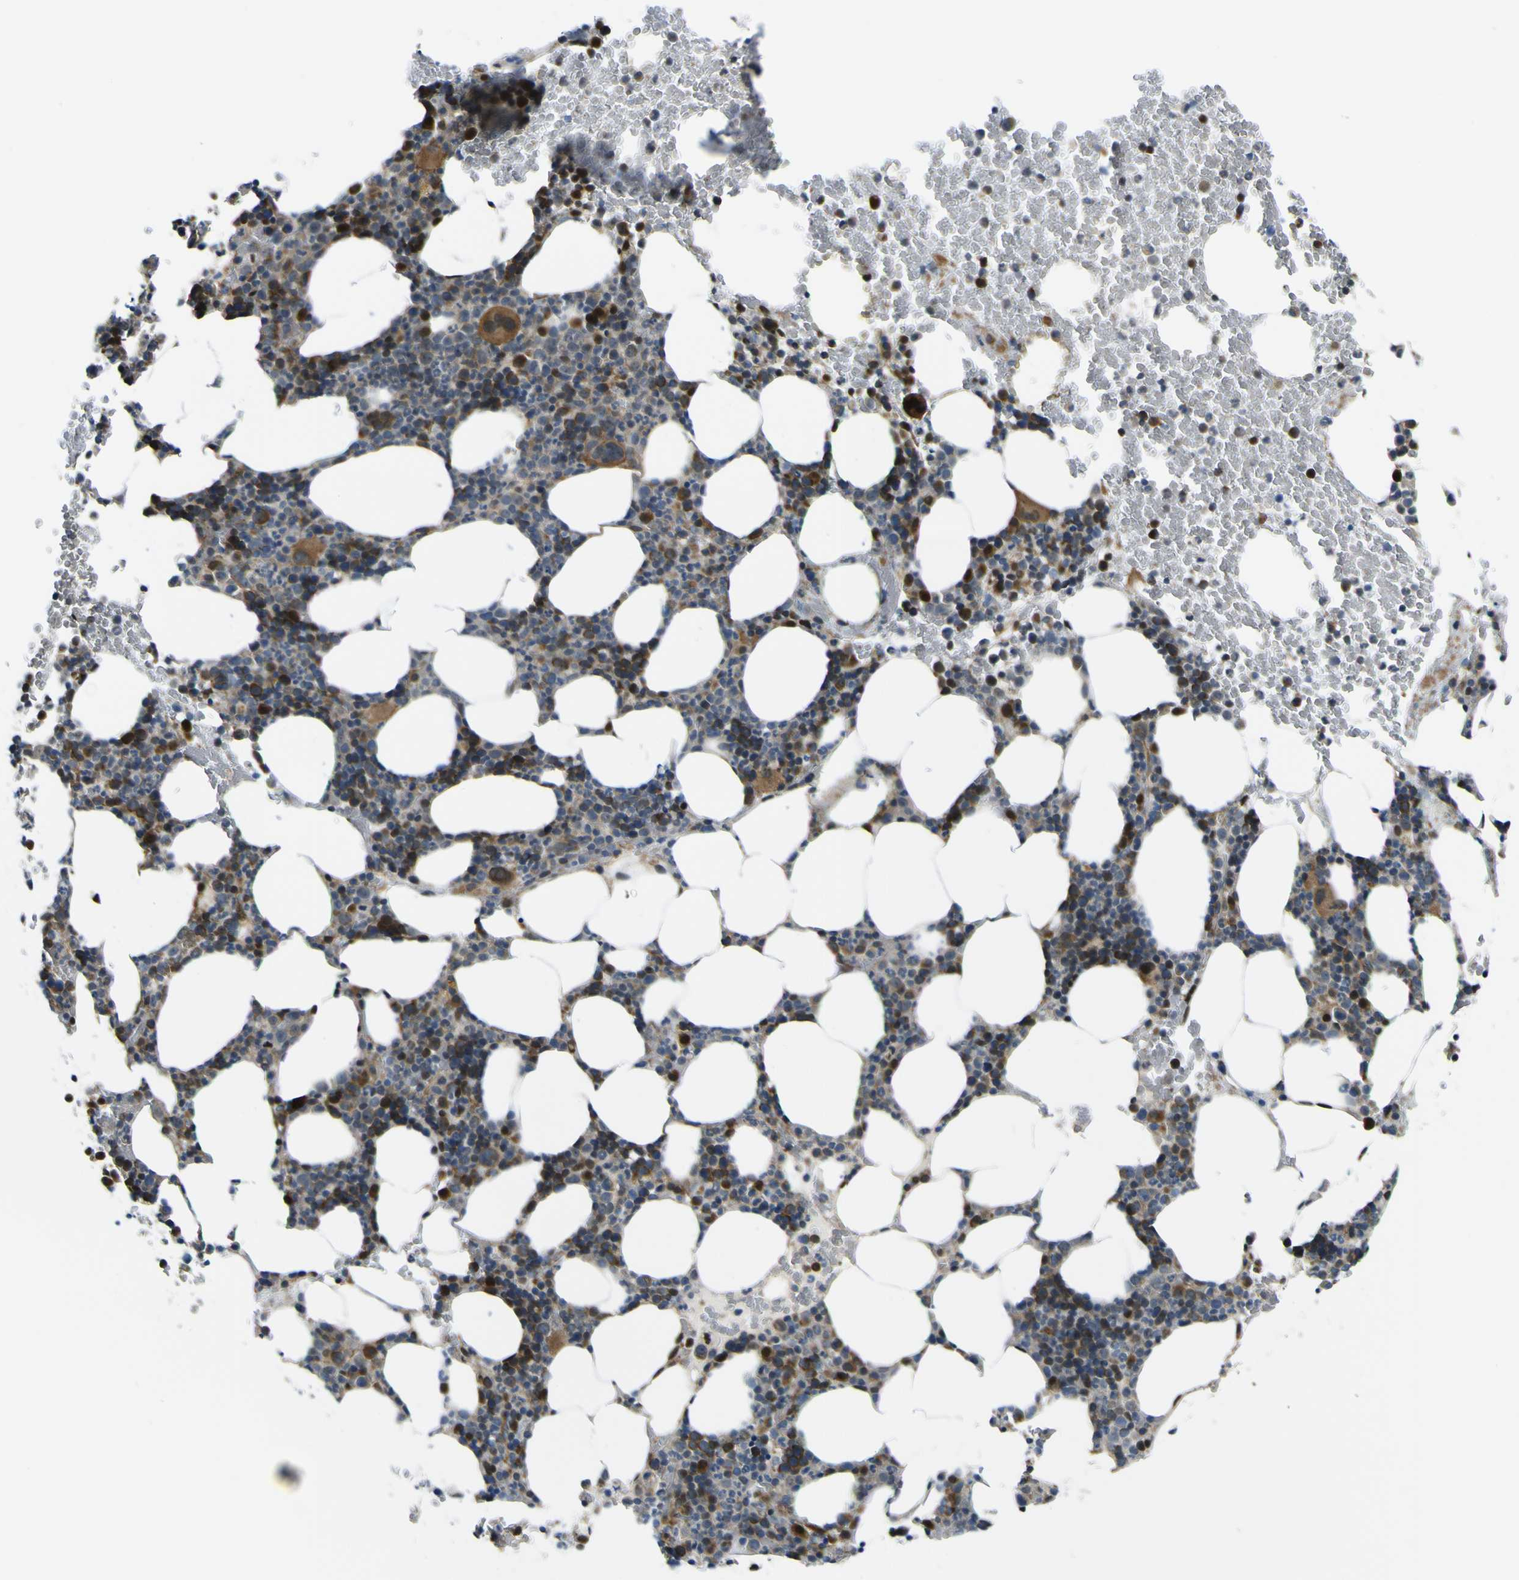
{"staining": {"intensity": "strong", "quantity": "25%-75%", "location": "cytoplasmic/membranous"}, "tissue": "bone marrow", "cell_type": "Hematopoietic cells", "image_type": "normal", "snomed": [{"axis": "morphology", "description": "Normal tissue, NOS"}, {"axis": "morphology", "description": "Inflammation, NOS"}, {"axis": "topography", "description": "Bone marrow"}], "caption": "Bone marrow stained with IHC demonstrates strong cytoplasmic/membranous positivity in approximately 25%-75% of hematopoietic cells.", "gene": "KDM7A", "patient": {"sex": "female", "age": 70}}